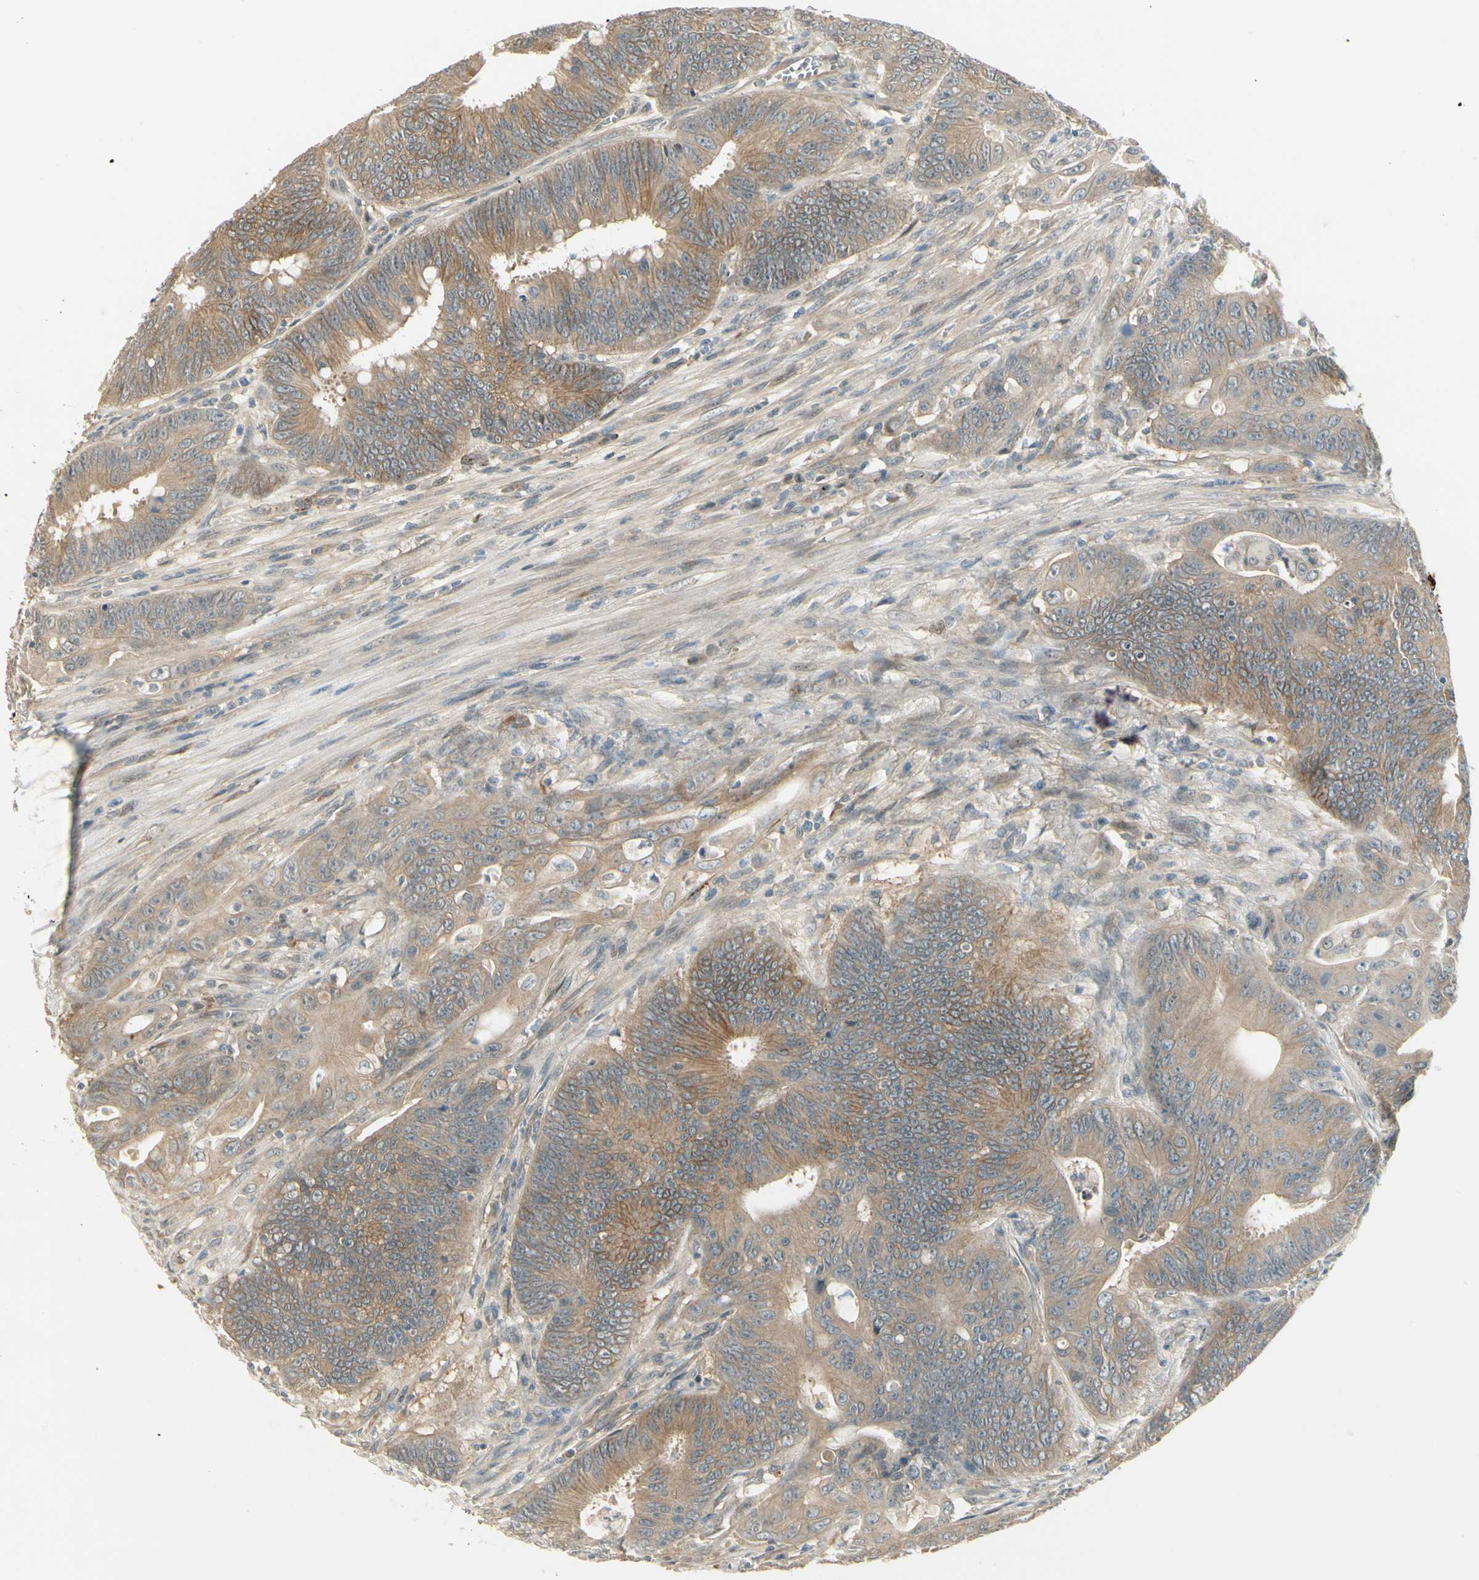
{"staining": {"intensity": "moderate", "quantity": ">75%", "location": "cytoplasmic/membranous"}, "tissue": "colorectal cancer", "cell_type": "Tumor cells", "image_type": "cancer", "snomed": [{"axis": "morphology", "description": "Adenocarcinoma, NOS"}, {"axis": "topography", "description": "Colon"}], "caption": "A high-resolution histopathology image shows immunohistochemistry staining of adenocarcinoma (colorectal), which demonstrates moderate cytoplasmic/membranous staining in about >75% of tumor cells.", "gene": "EPHB3", "patient": {"sex": "male", "age": 45}}